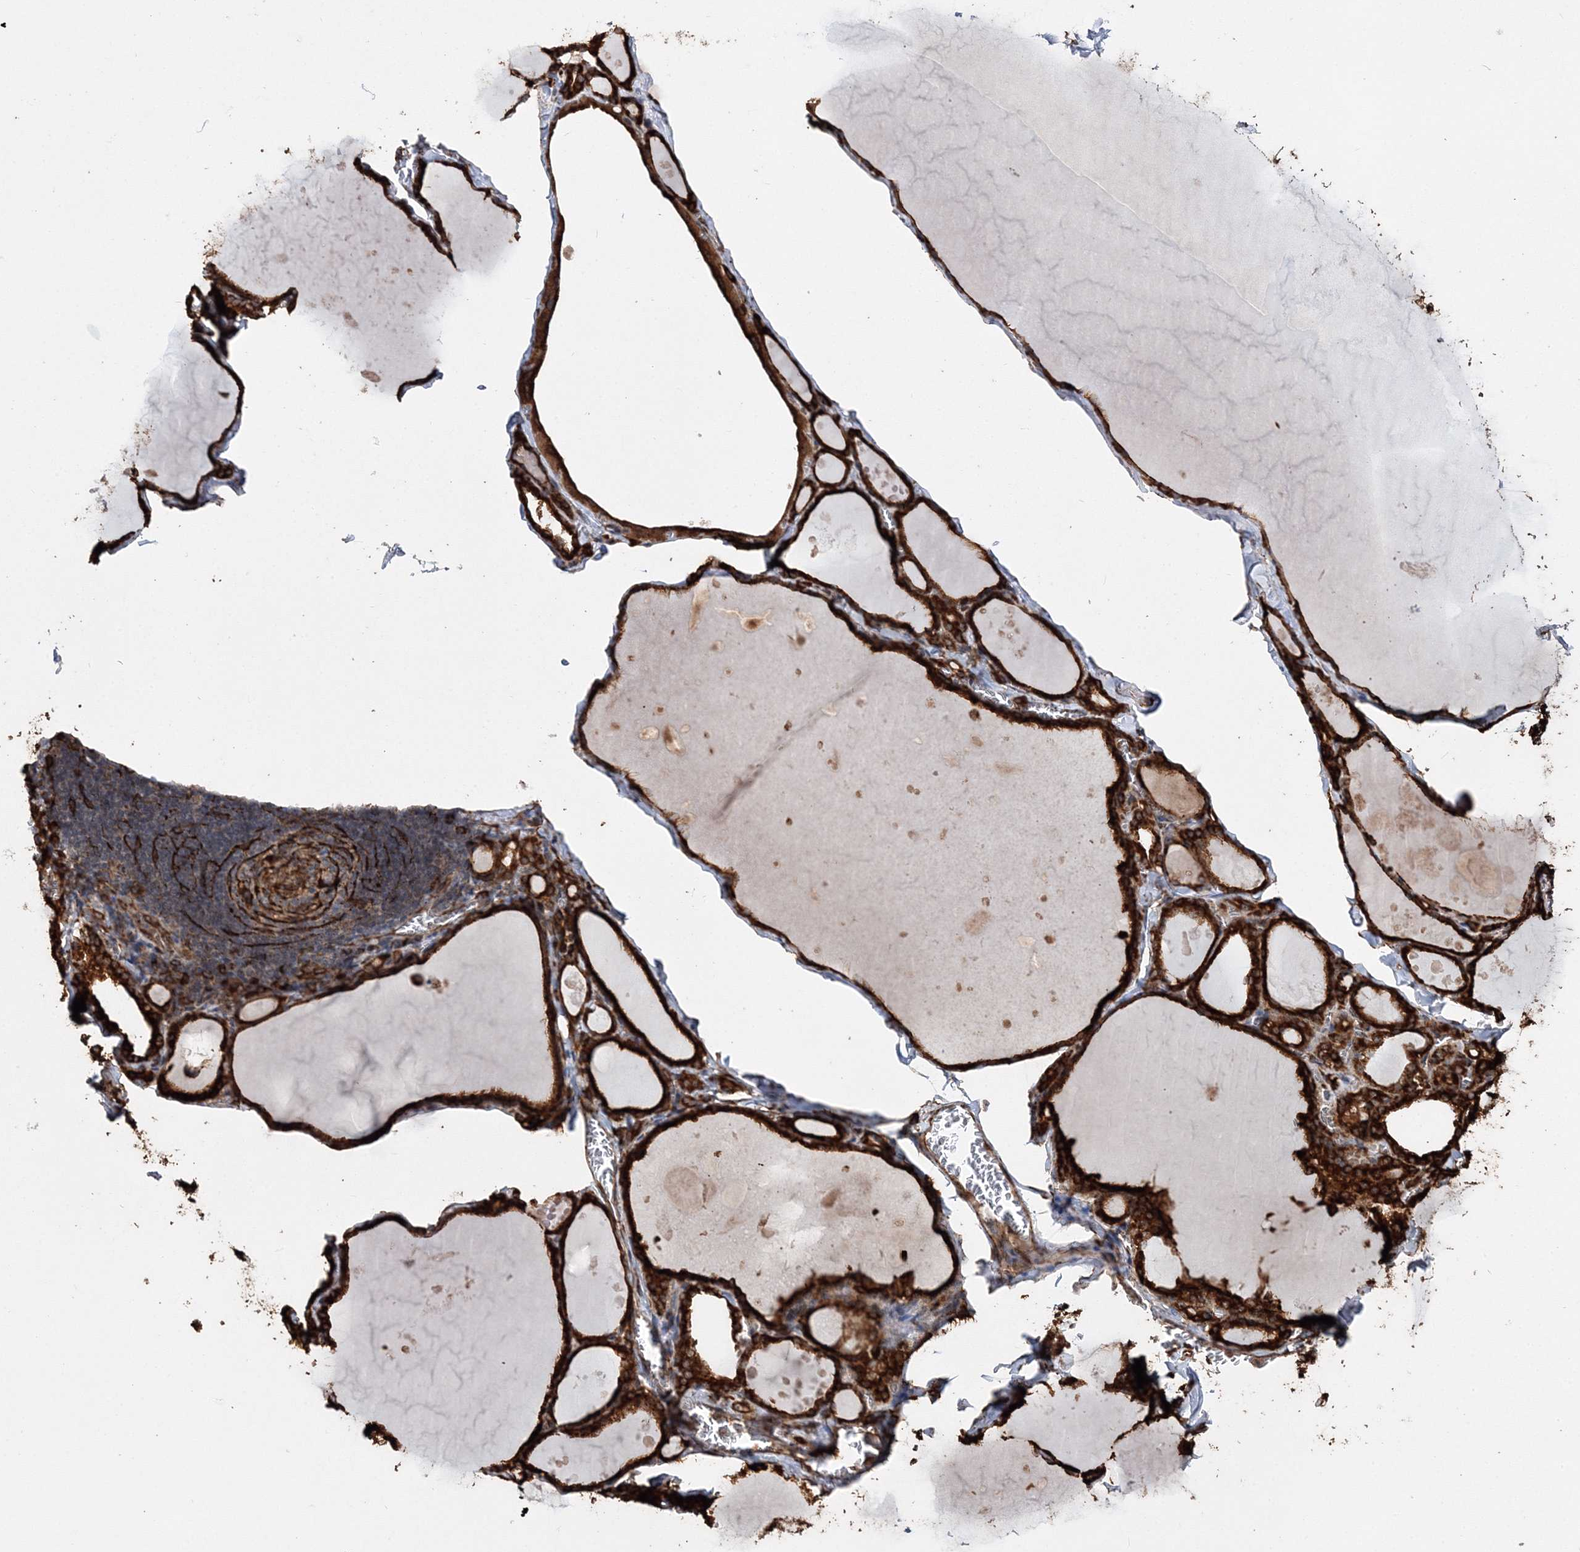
{"staining": {"intensity": "strong", "quantity": ">75%", "location": "cytoplasmic/membranous"}, "tissue": "thyroid gland", "cell_type": "Glandular cells", "image_type": "normal", "snomed": [{"axis": "morphology", "description": "Normal tissue, NOS"}, {"axis": "topography", "description": "Thyroid gland"}], "caption": "An image of human thyroid gland stained for a protein shows strong cytoplasmic/membranous brown staining in glandular cells.", "gene": "SCRN3", "patient": {"sex": "male", "age": 56}}